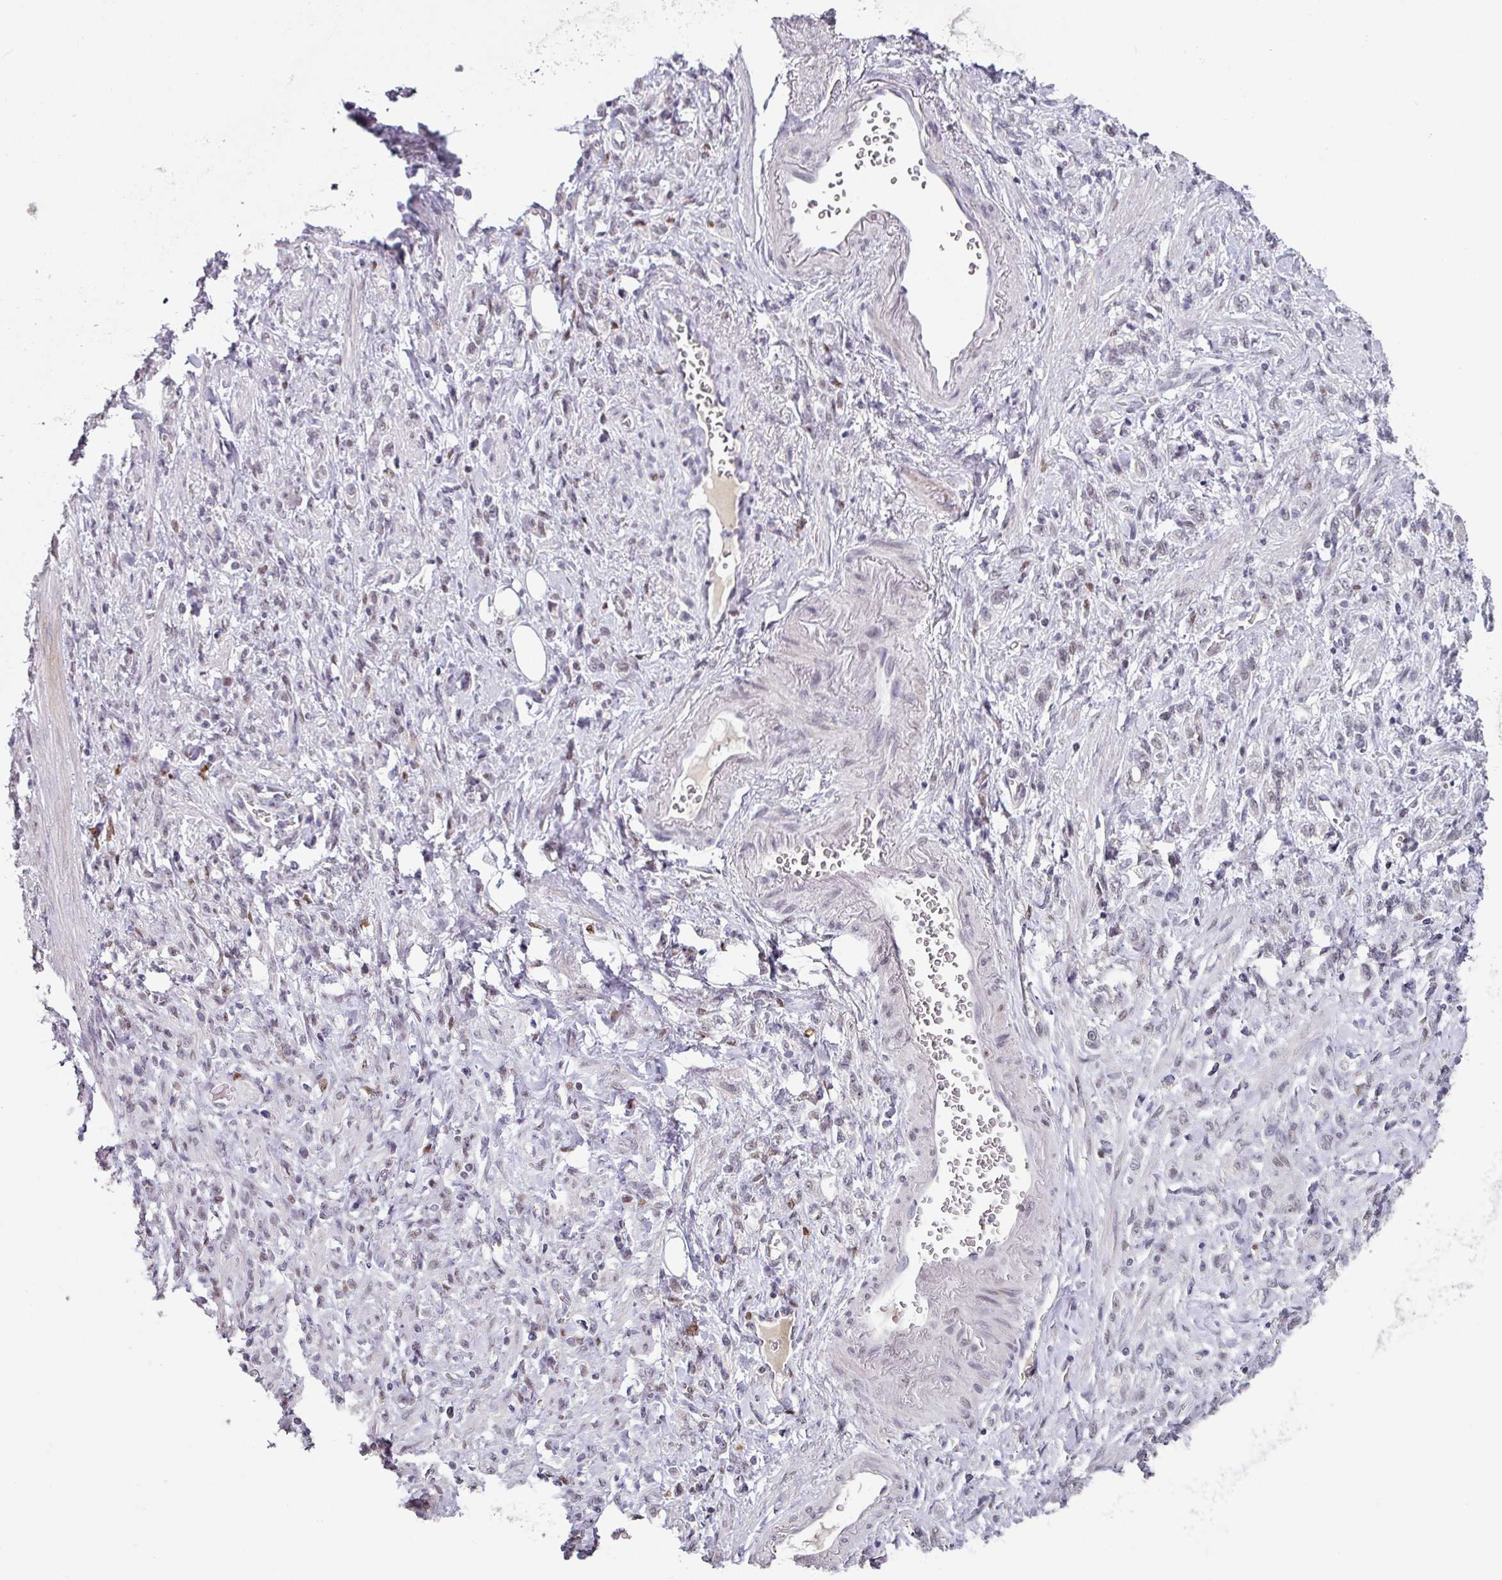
{"staining": {"intensity": "weak", "quantity": "<25%", "location": "nuclear"}, "tissue": "stomach cancer", "cell_type": "Tumor cells", "image_type": "cancer", "snomed": [{"axis": "morphology", "description": "Adenocarcinoma, NOS"}, {"axis": "topography", "description": "Stomach"}], "caption": "This image is of adenocarcinoma (stomach) stained with immunohistochemistry to label a protein in brown with the nuclei are counter-stained blue. There is no positivity in tumor cells.", "gene": "ELK1", "patient": {"sex": "male", "age": 77}}